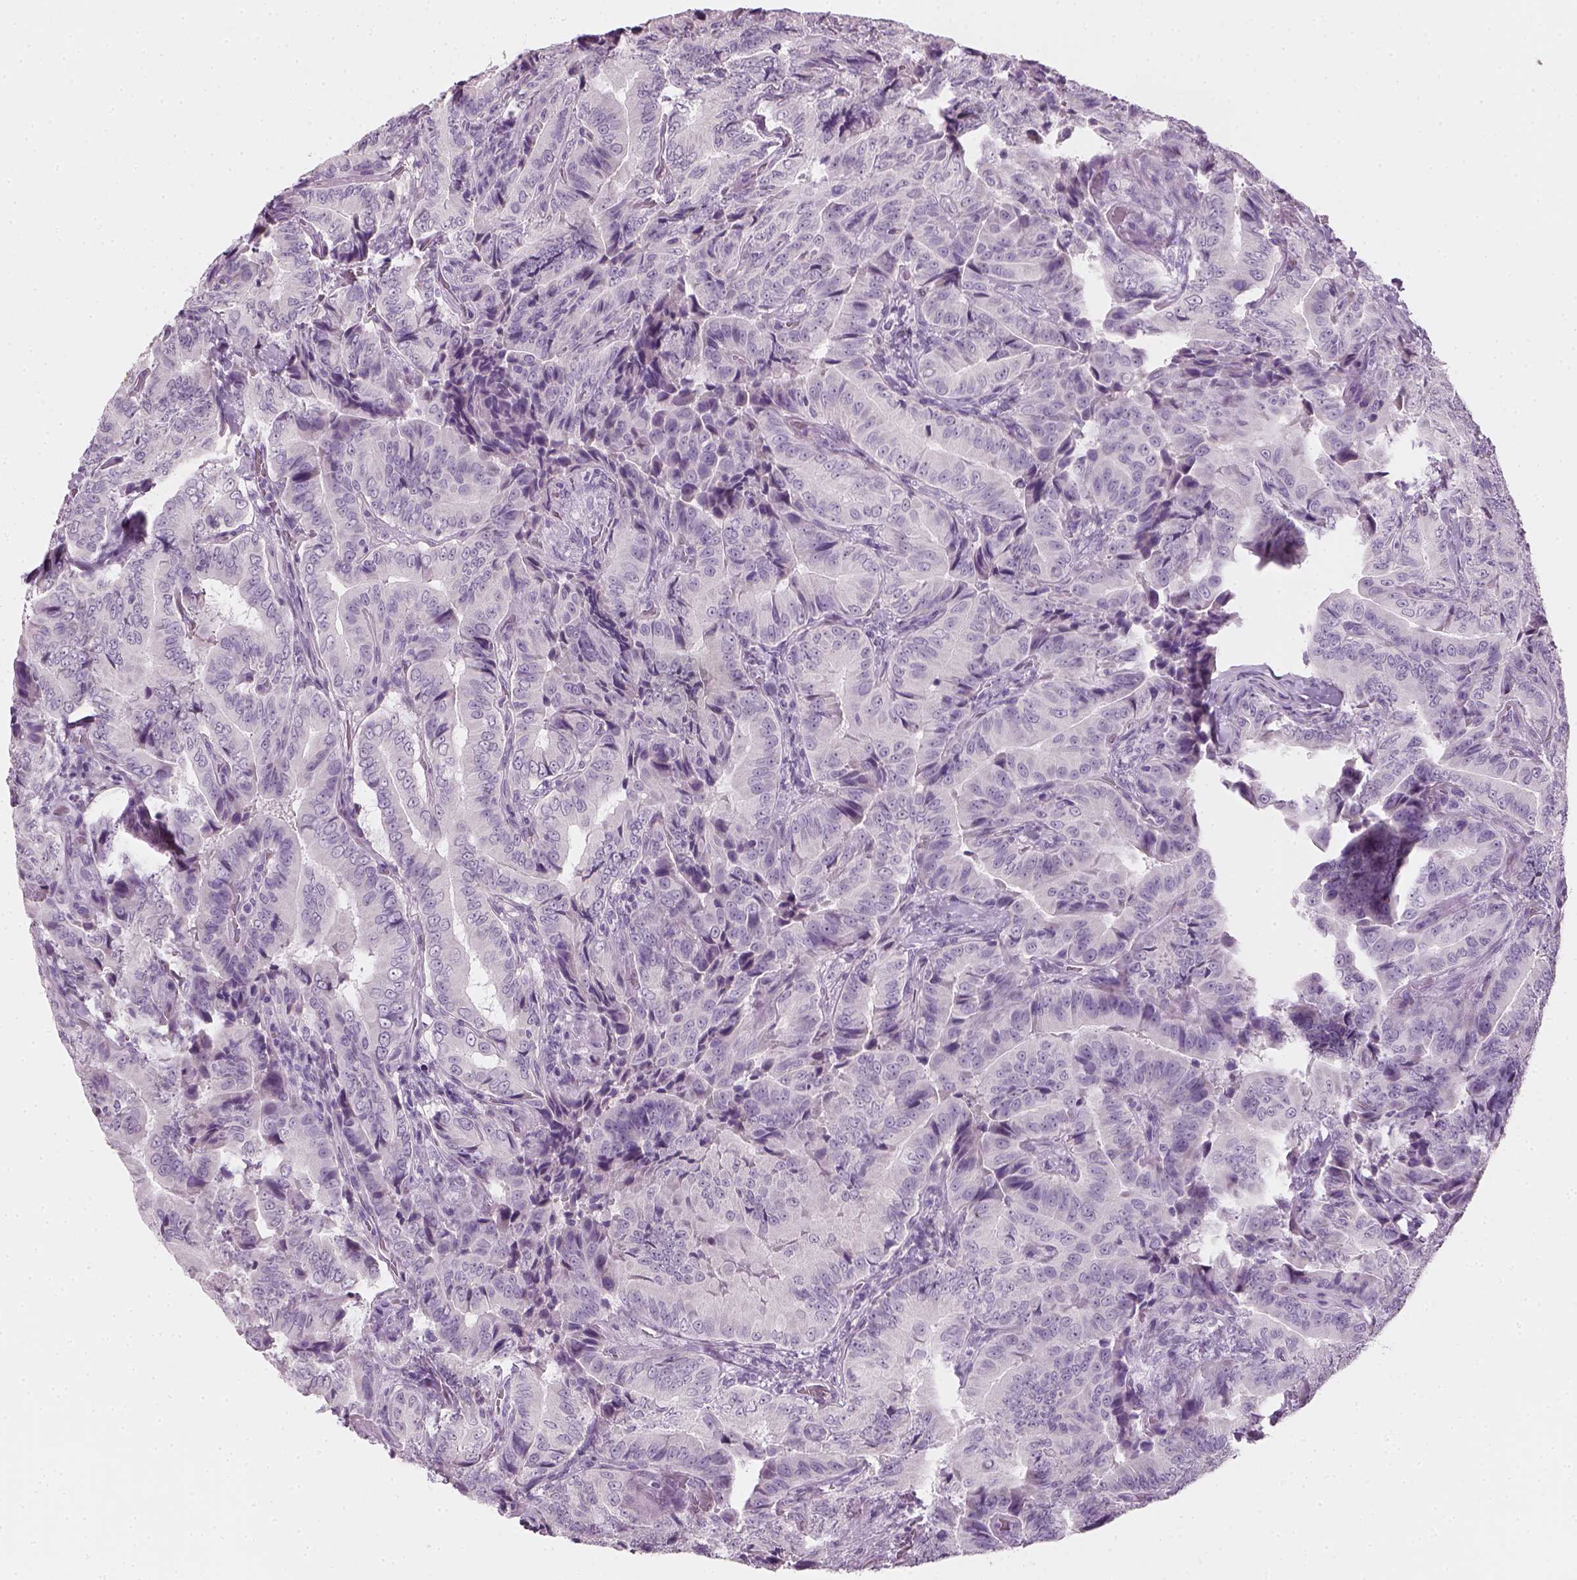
{"staining": {"intensity": "negative", "quantity": "none", "location": "none"}, "tissue": "thyroid cancer", "cell_type": "Tumor cells", "image_type": "cancer", "snomed": [{"axis": "morphology", "description": "Papillary adenocarcinoma, NOS"}, {"axis": "topography", "description": "Thyroid gland"}], "caption": "A photomicrograph of thyroid cancer (papillary adenocarcinoma) stained for a protein reveals no brown staining in tumor cells.", "gene": "TH", "patient": {"sex": "male", "age": 61}}